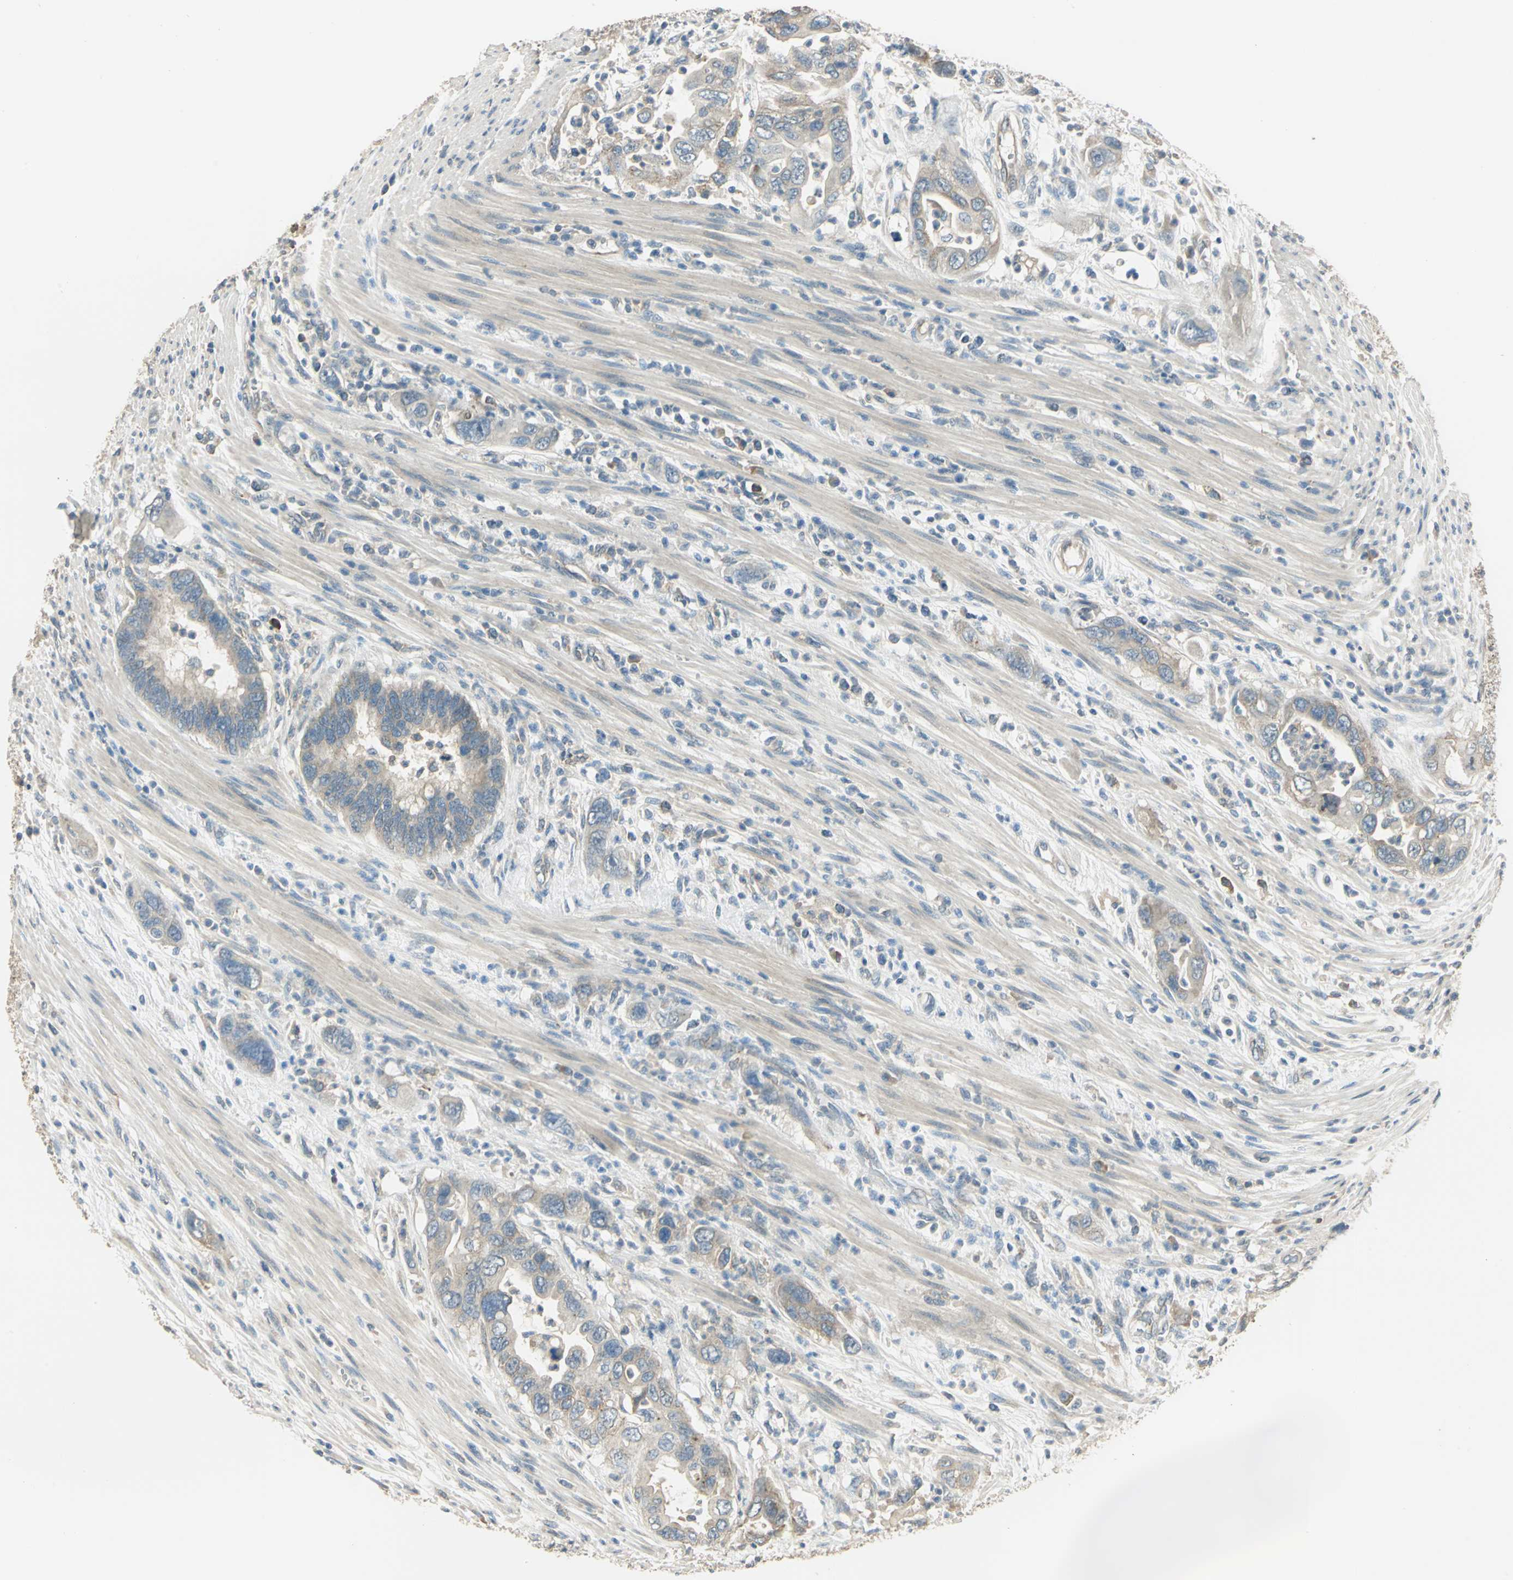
{"staining": {"intensity": "moderate", "quantity": ">75%", "location": "cytoplasmic/membranous"}, "tissue": "pancreatic cancer", "cell_type": "Tumor cells", "image_type": "cancer", "snomed": [{"axis": "morphology", "description": "Adenocarcinoma, NOS"}, {"axis": "topography", "description": "Pancreas"}], "caption": "A medium amount of moderate cytoplasmic/membranous staining is appreciated in about >75% of tumor cells in pancreatic cancer tissue.", "gene": "SHC2", "patient": {"sex": "female", "age": 71}}